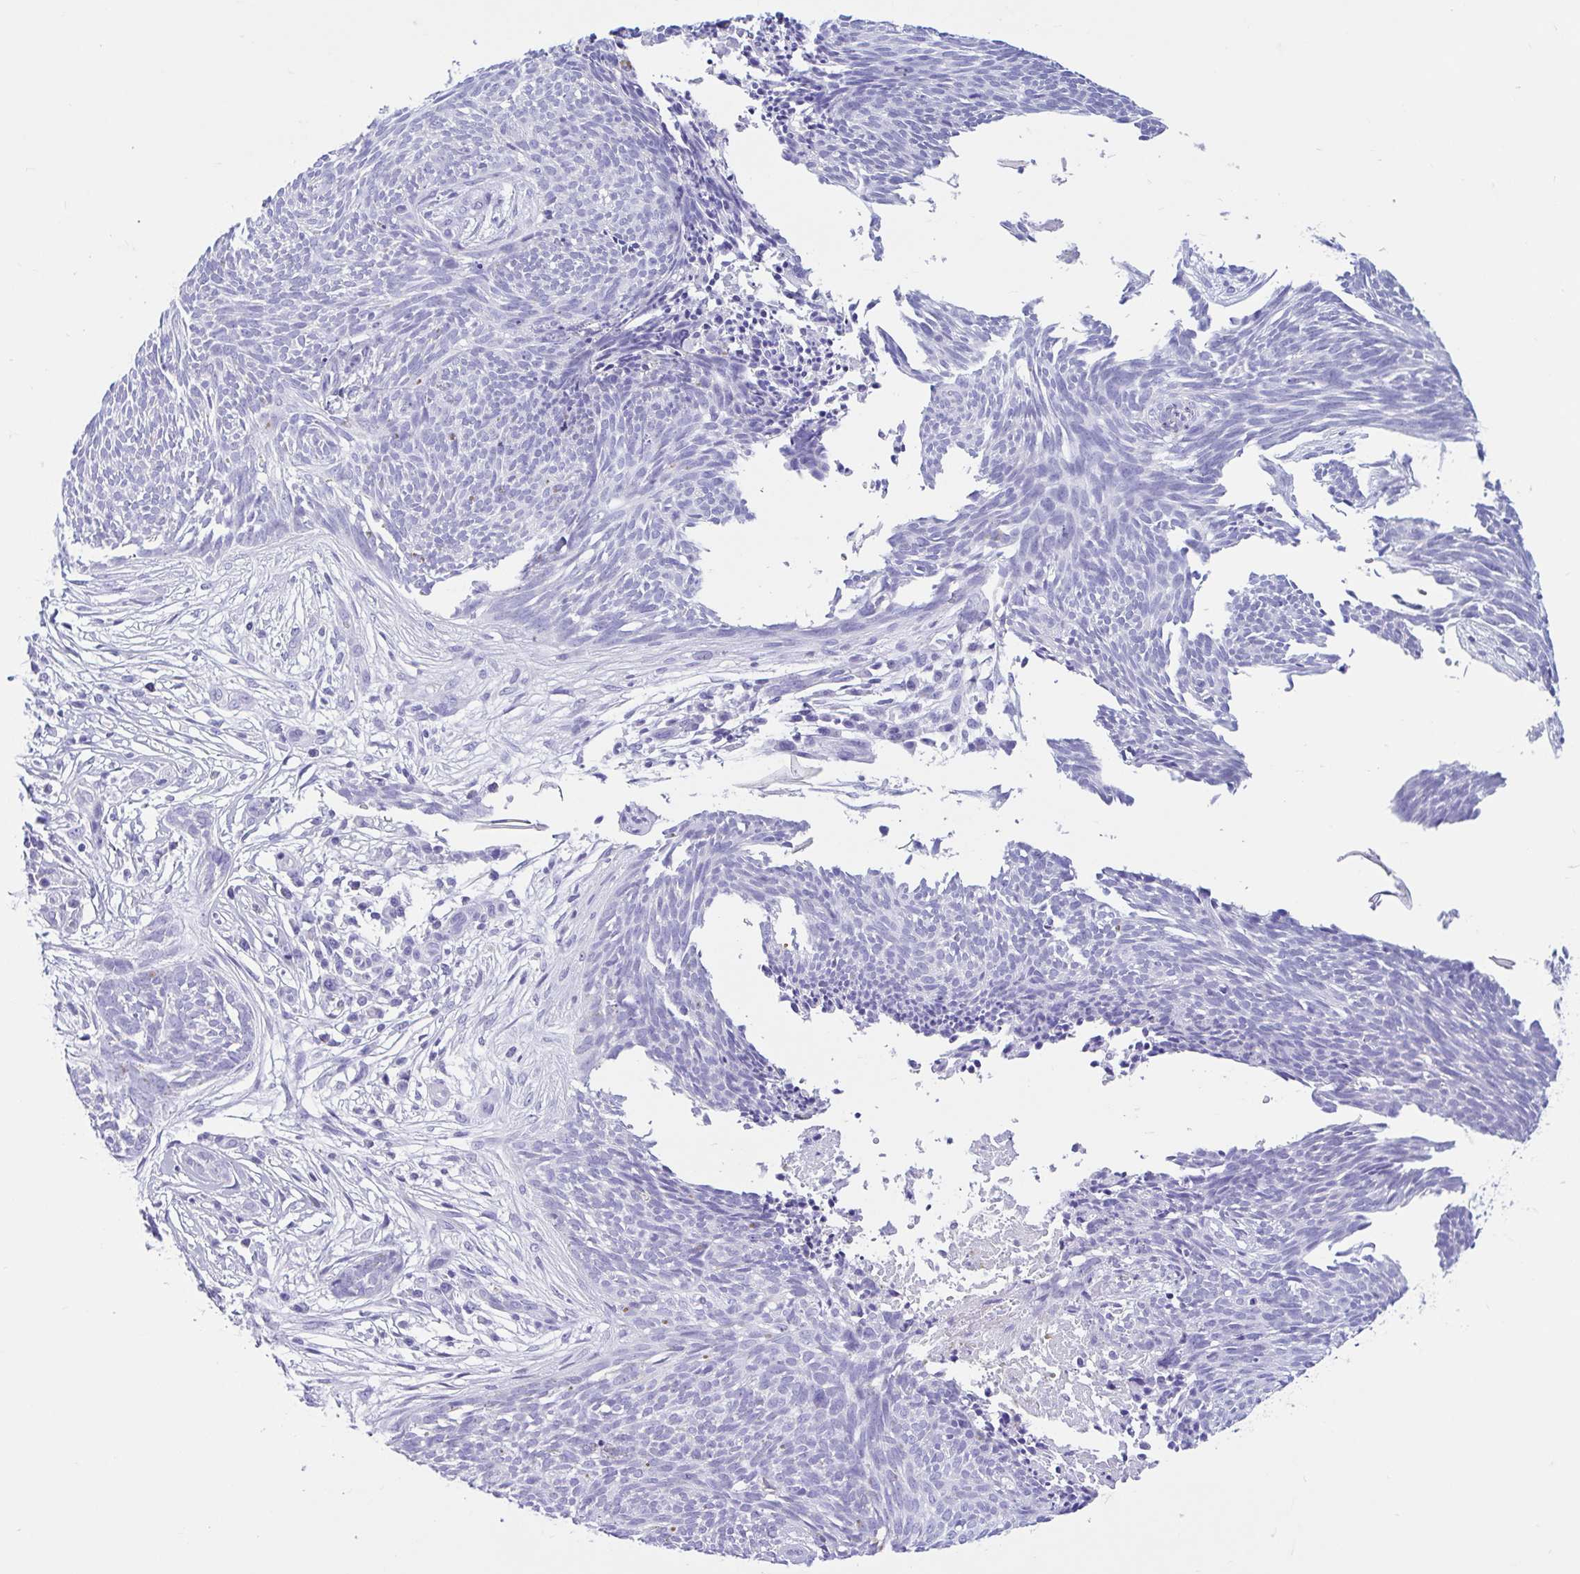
{"staining": {"intensity": "negative", "quantity": "none", "location": "none"}, "tissue": "skin cancer", "cell_type": "Tumor cells", "image_type": "cancer", "snomed": [{"axis": "morphology", "description": "Basal cell carcinoma"}, {"axis": "topography", "description": "Skin"}, {"axis": "topography", "description": "Skin, foot"}], "caption": "This is an immunohistochemistry (IHC) histopathology image of basal cell carcinoma (skin). There is no expression in tumor cells.", "gene": "OR4N4", "patient": {"sex": "female", "age": 86}}